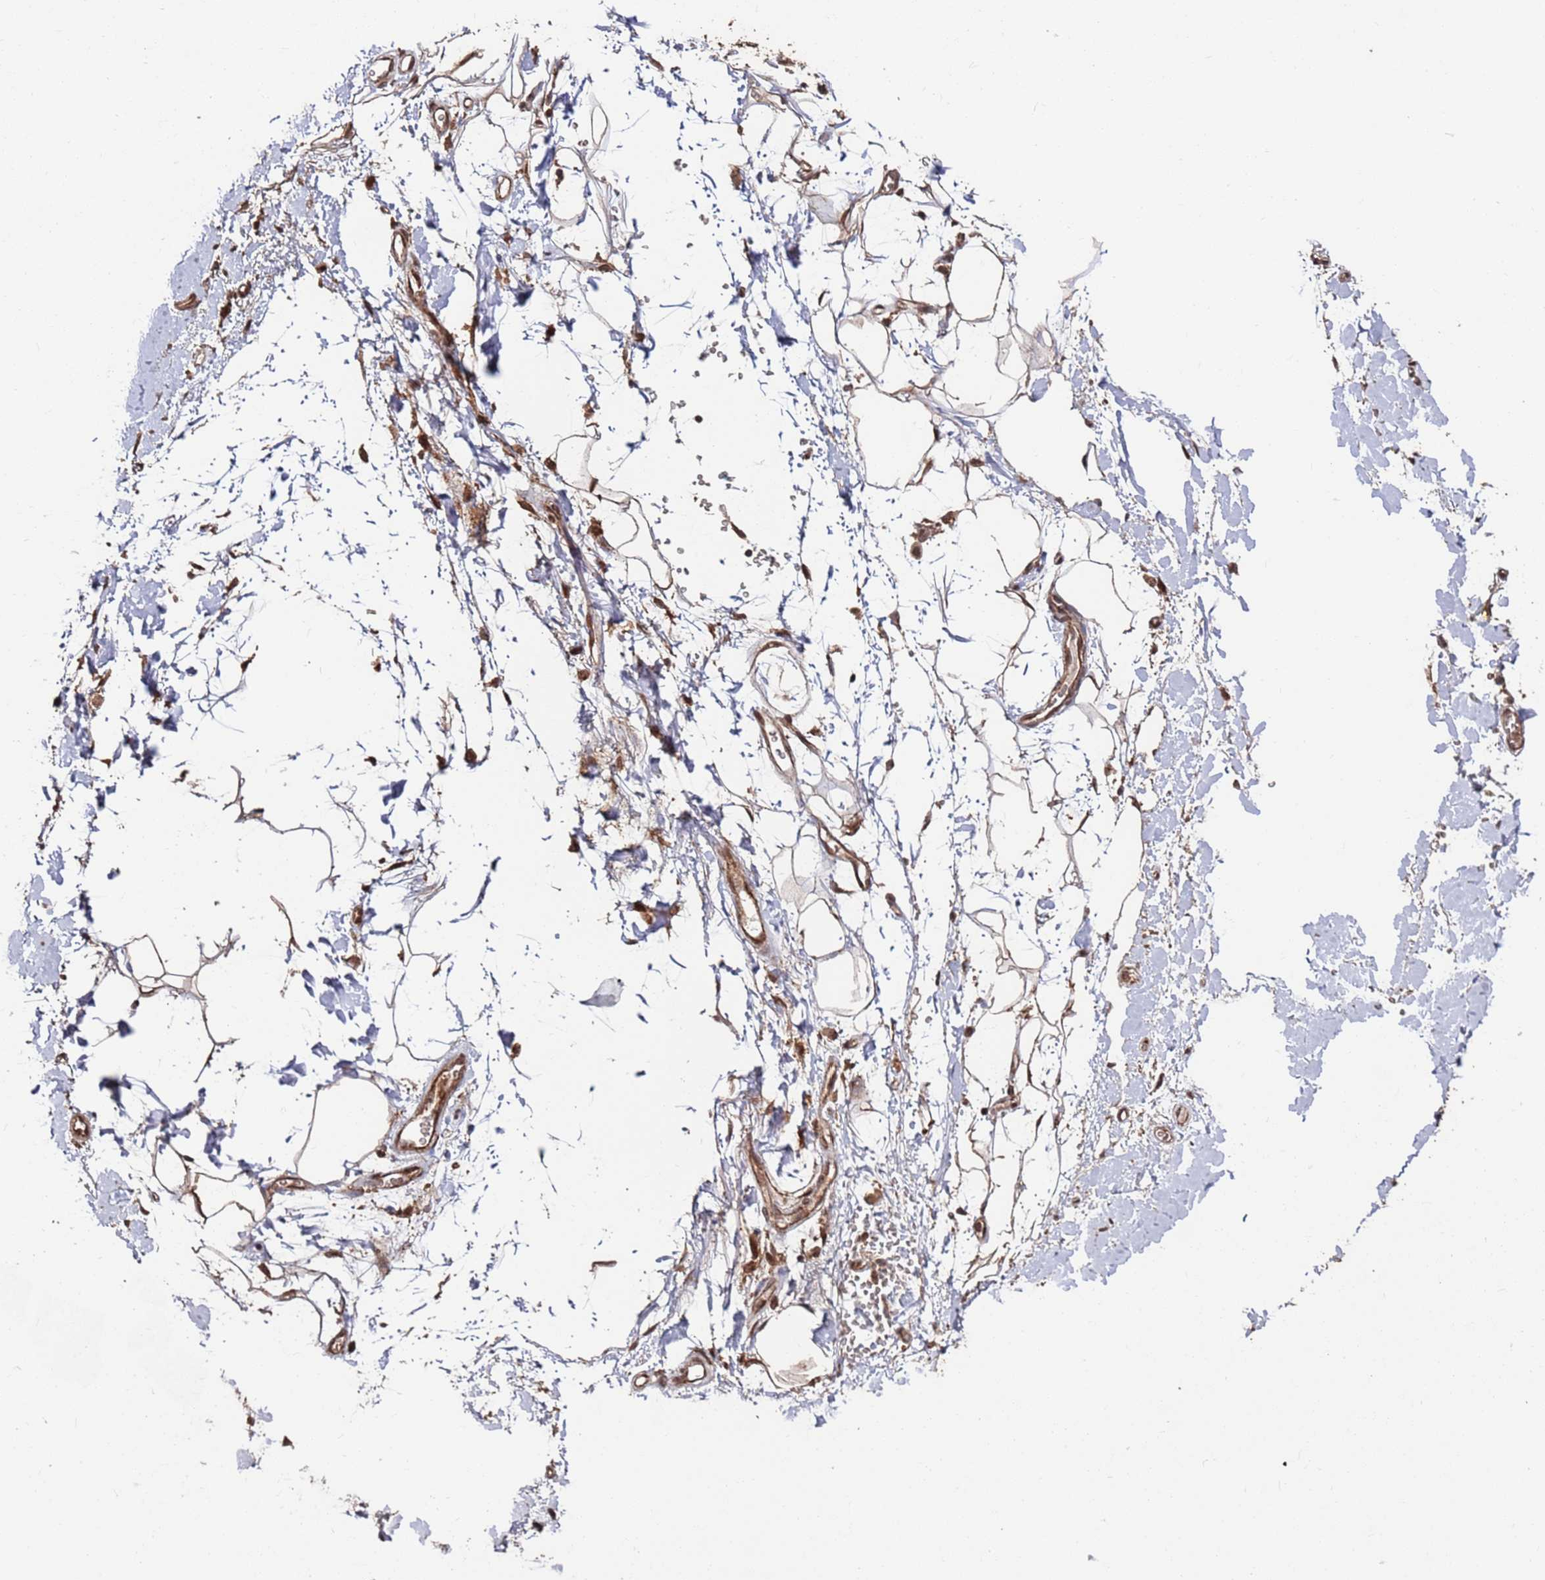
{"staining": {"intensity": "moderate", "quantity": ">75%", "location": "cytoplasmic/membranous"}, "tissue": "adipose tissue", "cell_type": "Adipocytes", "image_type": "normal", "snomed": [{"axis": "morphology", "description": "Normal tissue, NOS"}, {"axis": "morphology", "description": "Adenocarcinoma, NOS"}, {"axis": "topography", "description": "Pancreas"}, {"axis": "topography", "description": "Peripheral nerve tissue"}], "caption": "A medium amount of moderate cytoplasmic/membranous positivity is present in approximately >75% of adipocytes in benign adipose tissue.", "gene": "PRR7", "patient": {"sex": "male", "age": 59}}